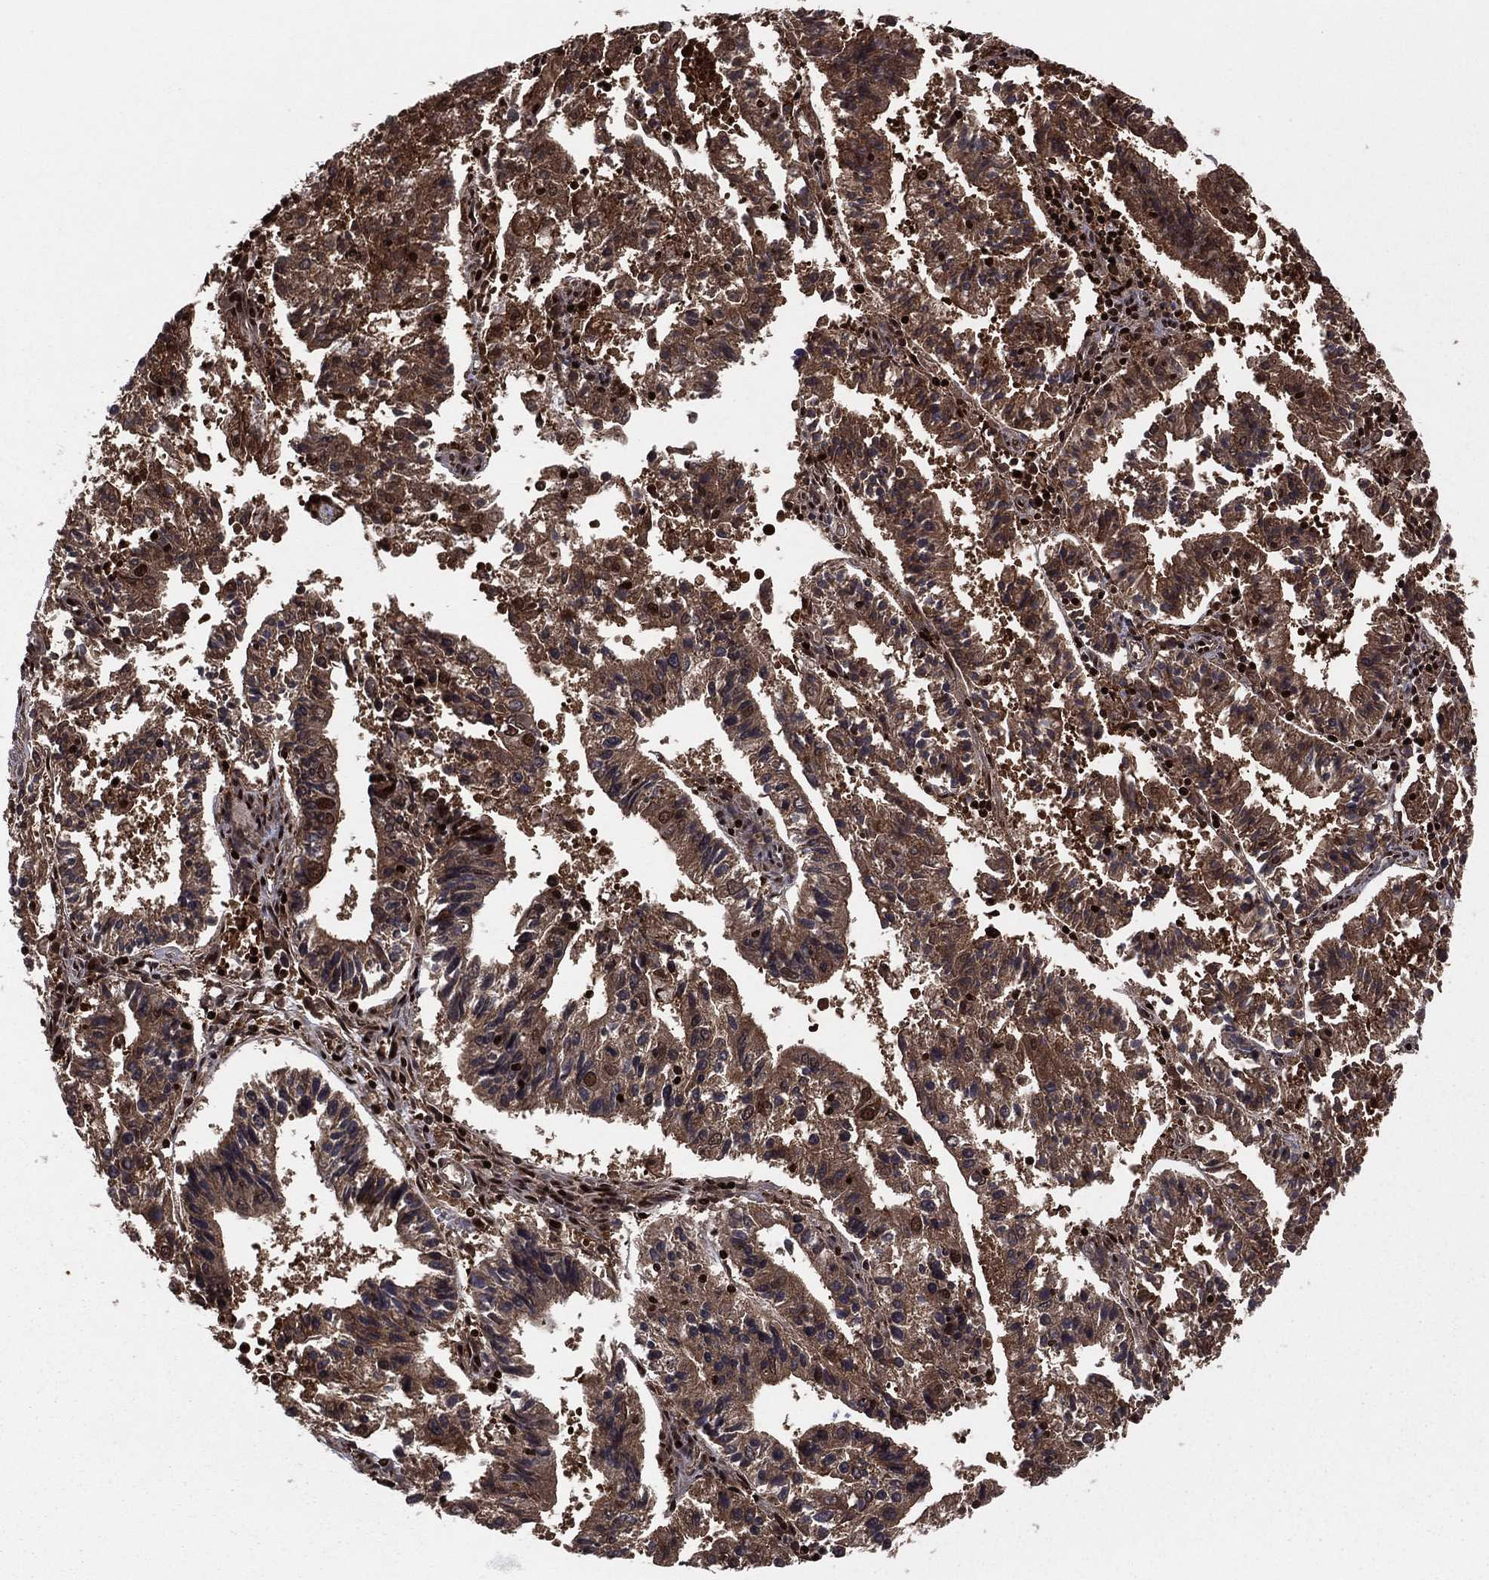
{"staining": {"intensity": "strong", "quantity": ">75%", "location": "cytoplasmic/membranous,nuclear"}, "tissue": "endometrial cancer", "cell_type": "Tumor cells", "image_type": "cancer", "snomed": [{"axis": "morphology", "description": "Adenocarcinoma, NOS"}, {"axis": "topography", "description": "Endometrium"}], "caption": "Protein analysis of endometrial cancer (adenocarcinoma) tissue demonstrates strong cytoplasmic/membranous and nuclear staining in about >75% of tumor cells. The staining was performed using DAB (3,3'-diaminobenzidine) to visualize the protein expression in brown, while the nuclei were stained in blue with hematoxylin (Magnification: 20x).", "gene": "PSMA1", "patient": {"sex": "female", "age": 82}}